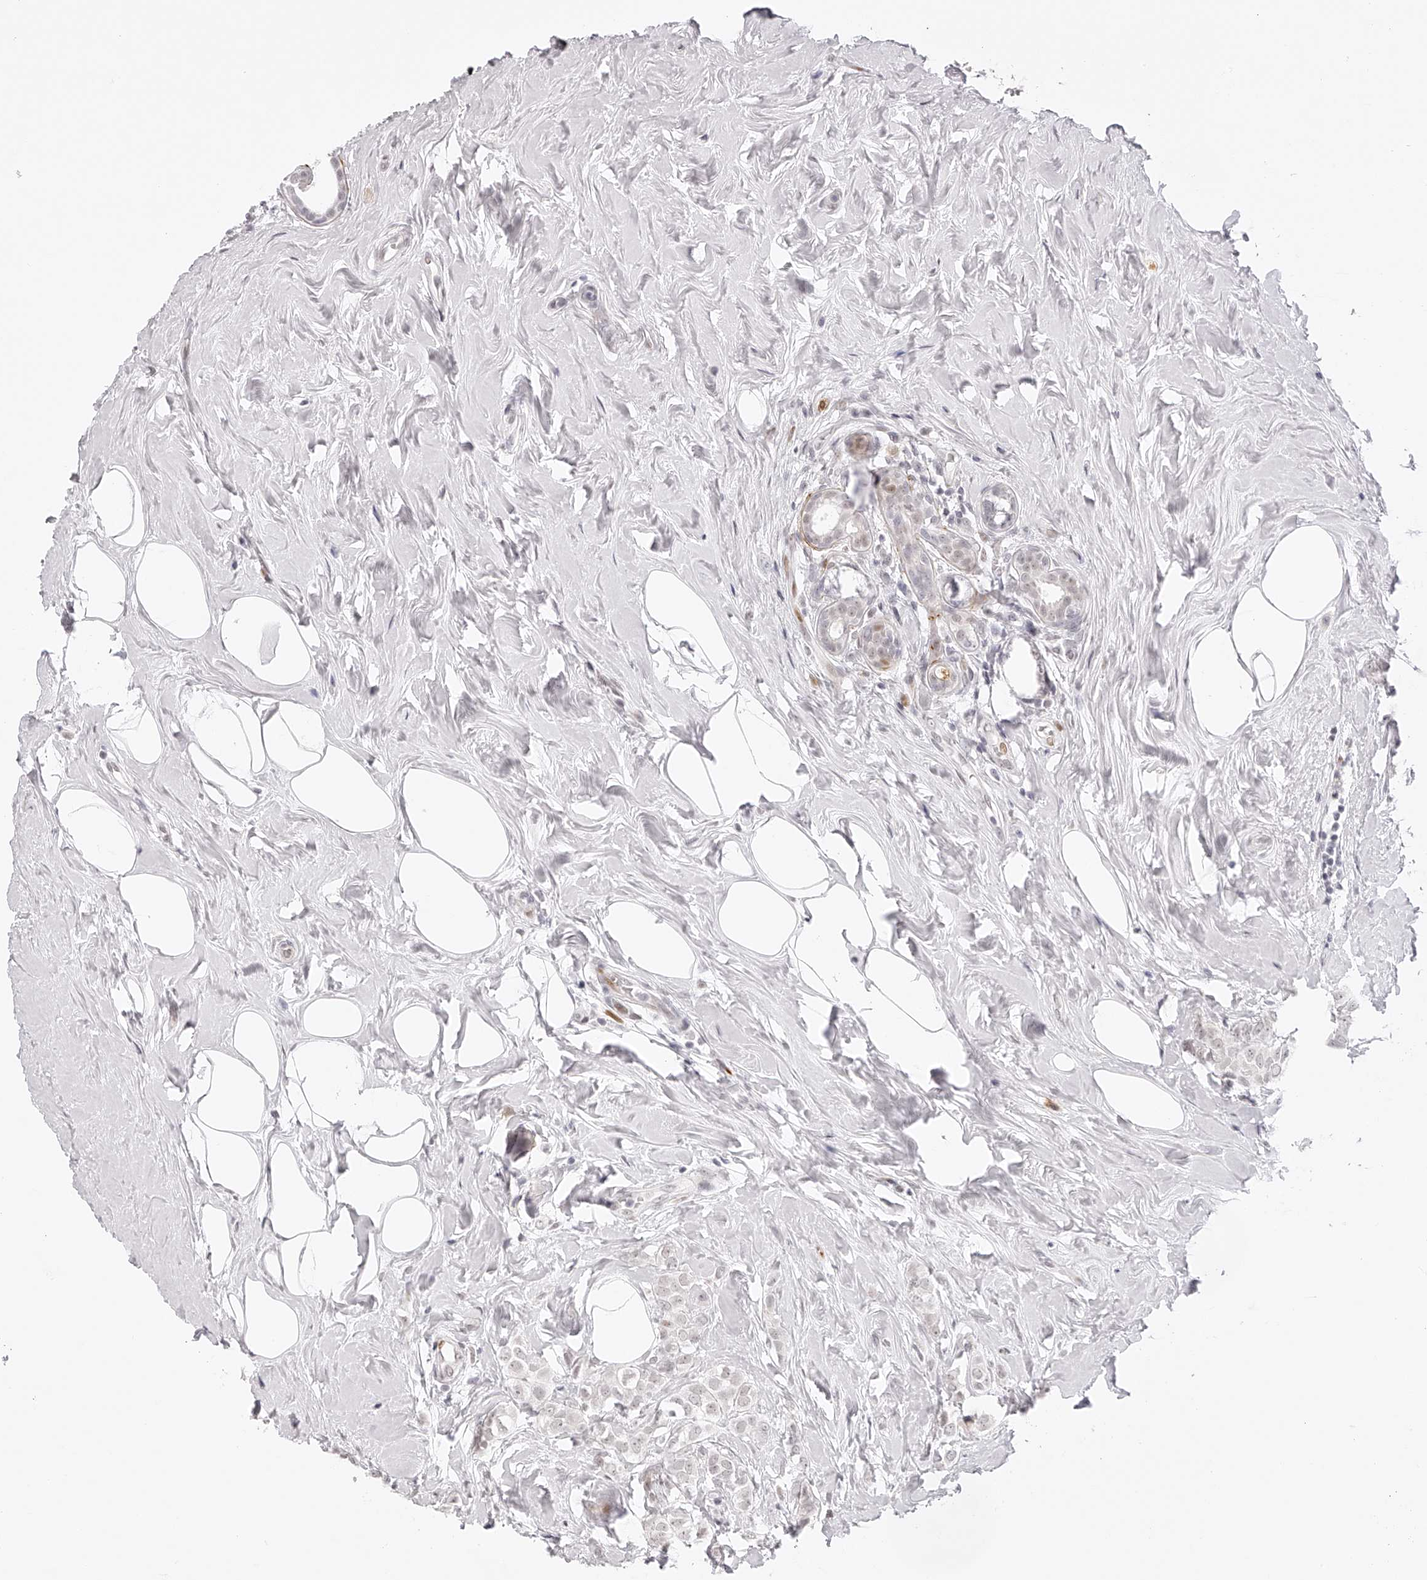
{"staining": {"intensity": "negative", "quantity": "none", "location": "none"}, "tissue": "breast cancer", "cell_type": "Tumor cells", "image_type": "cancer", "snomed": [{"axis": "morphology", "description": "Lobular carcinoma"}, {"axis": "topography", "description": "Breast"}], "caption": "Immunohistochemical staining of human breast cancer shows no significant positivity in tumor cells.", "gene": "PLEKHG1", "patient": {"sex": "female", "age": 47}}